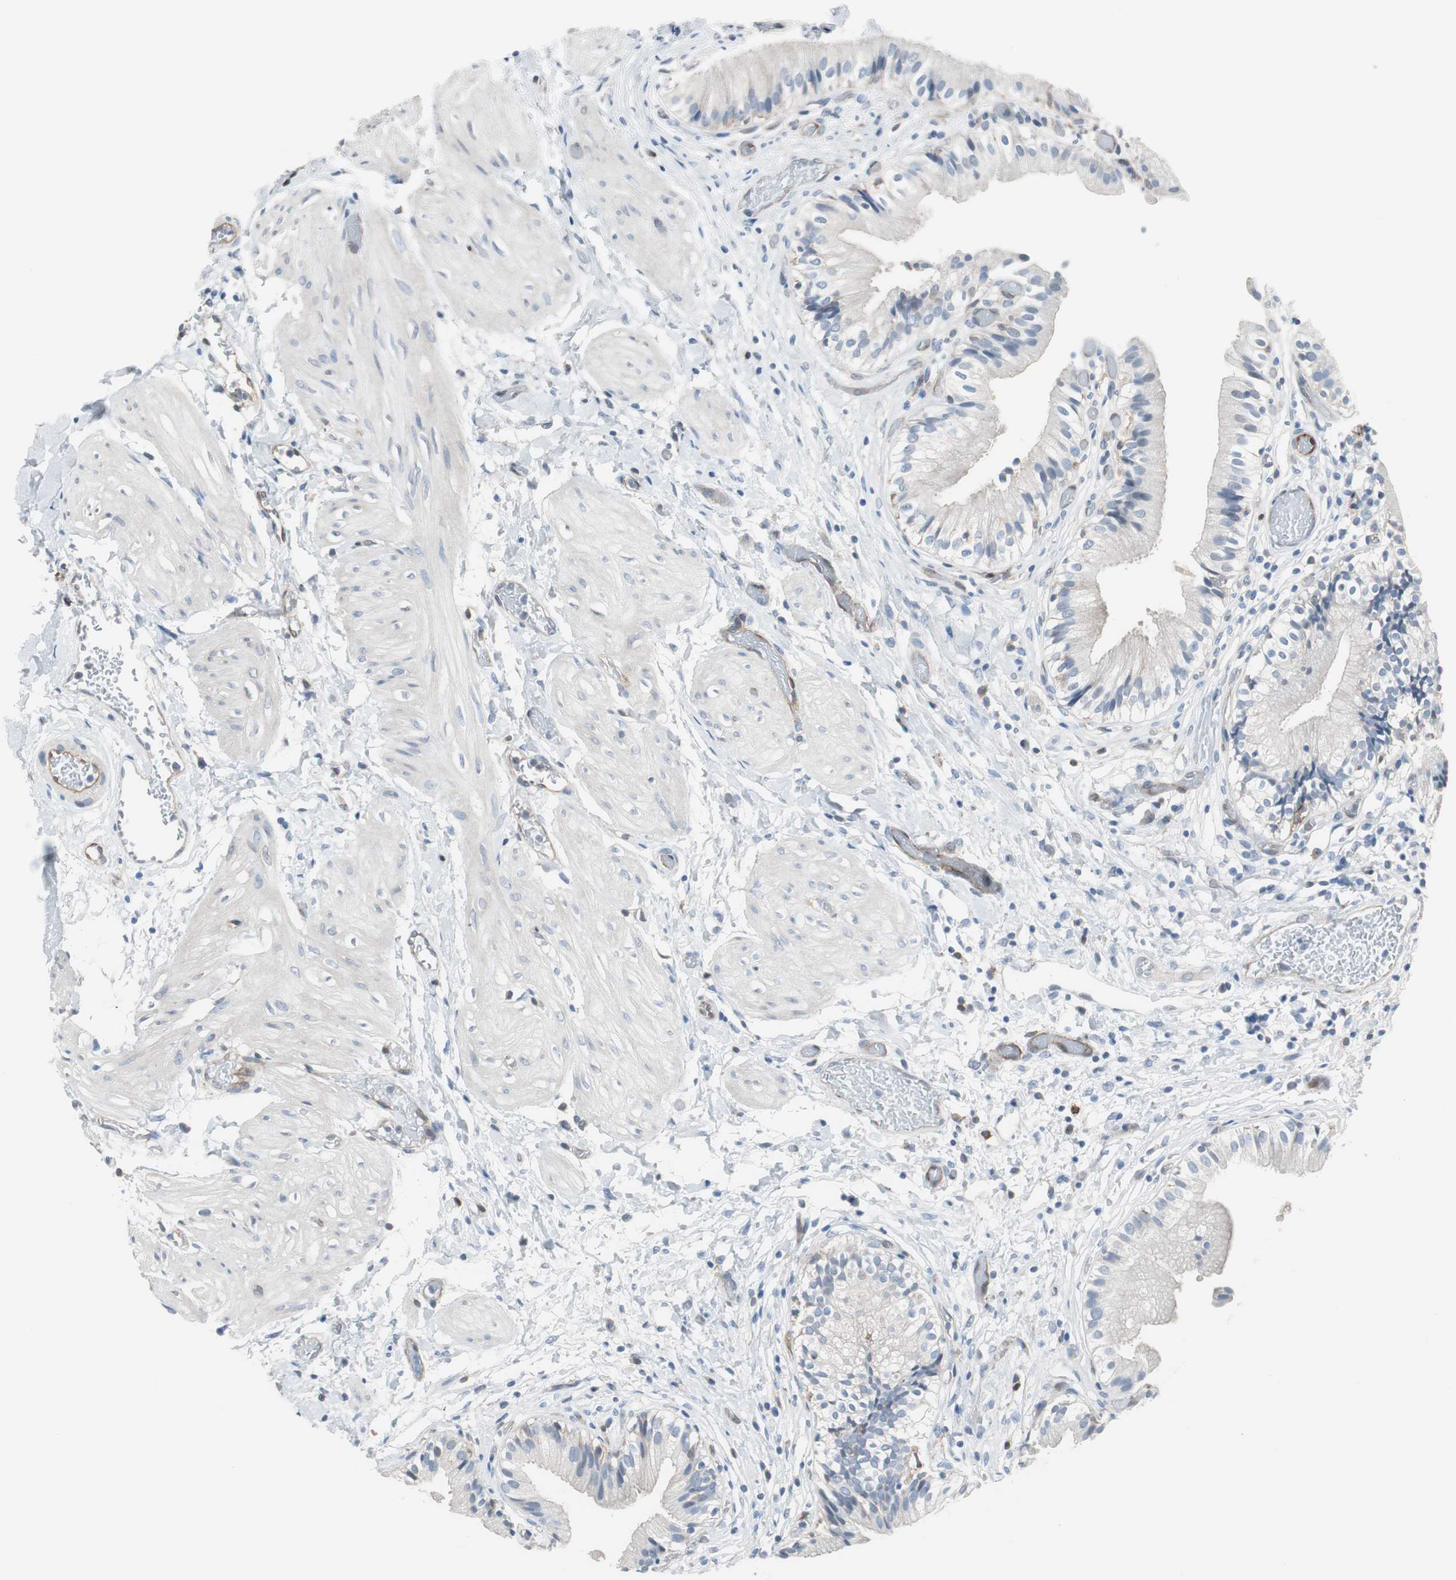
{"staining": {"intensity": "weak", "quantity": "25%-75%", "location": "cytoplasmic/membranous"}, "tissue": "gallbladder", "cell_type": "Glandular cells", "image_type": "normal", "snomed": [{"axis": "morphology", "description": "Normal tissue, NOS"}, {"axis": "topography", "description": "Gallbladder"}], "caption": "Immunohistochemistry of unremarkable gallbladder reveals low levels of weak cytoplasmic/membranous positivity in approximately 25%-75% of glandular cells. (DAB = brown stain, brightfield microscopy at high magnification).", "gene": "SWAP70", "patient": {"sex": "male", "age": 65}}